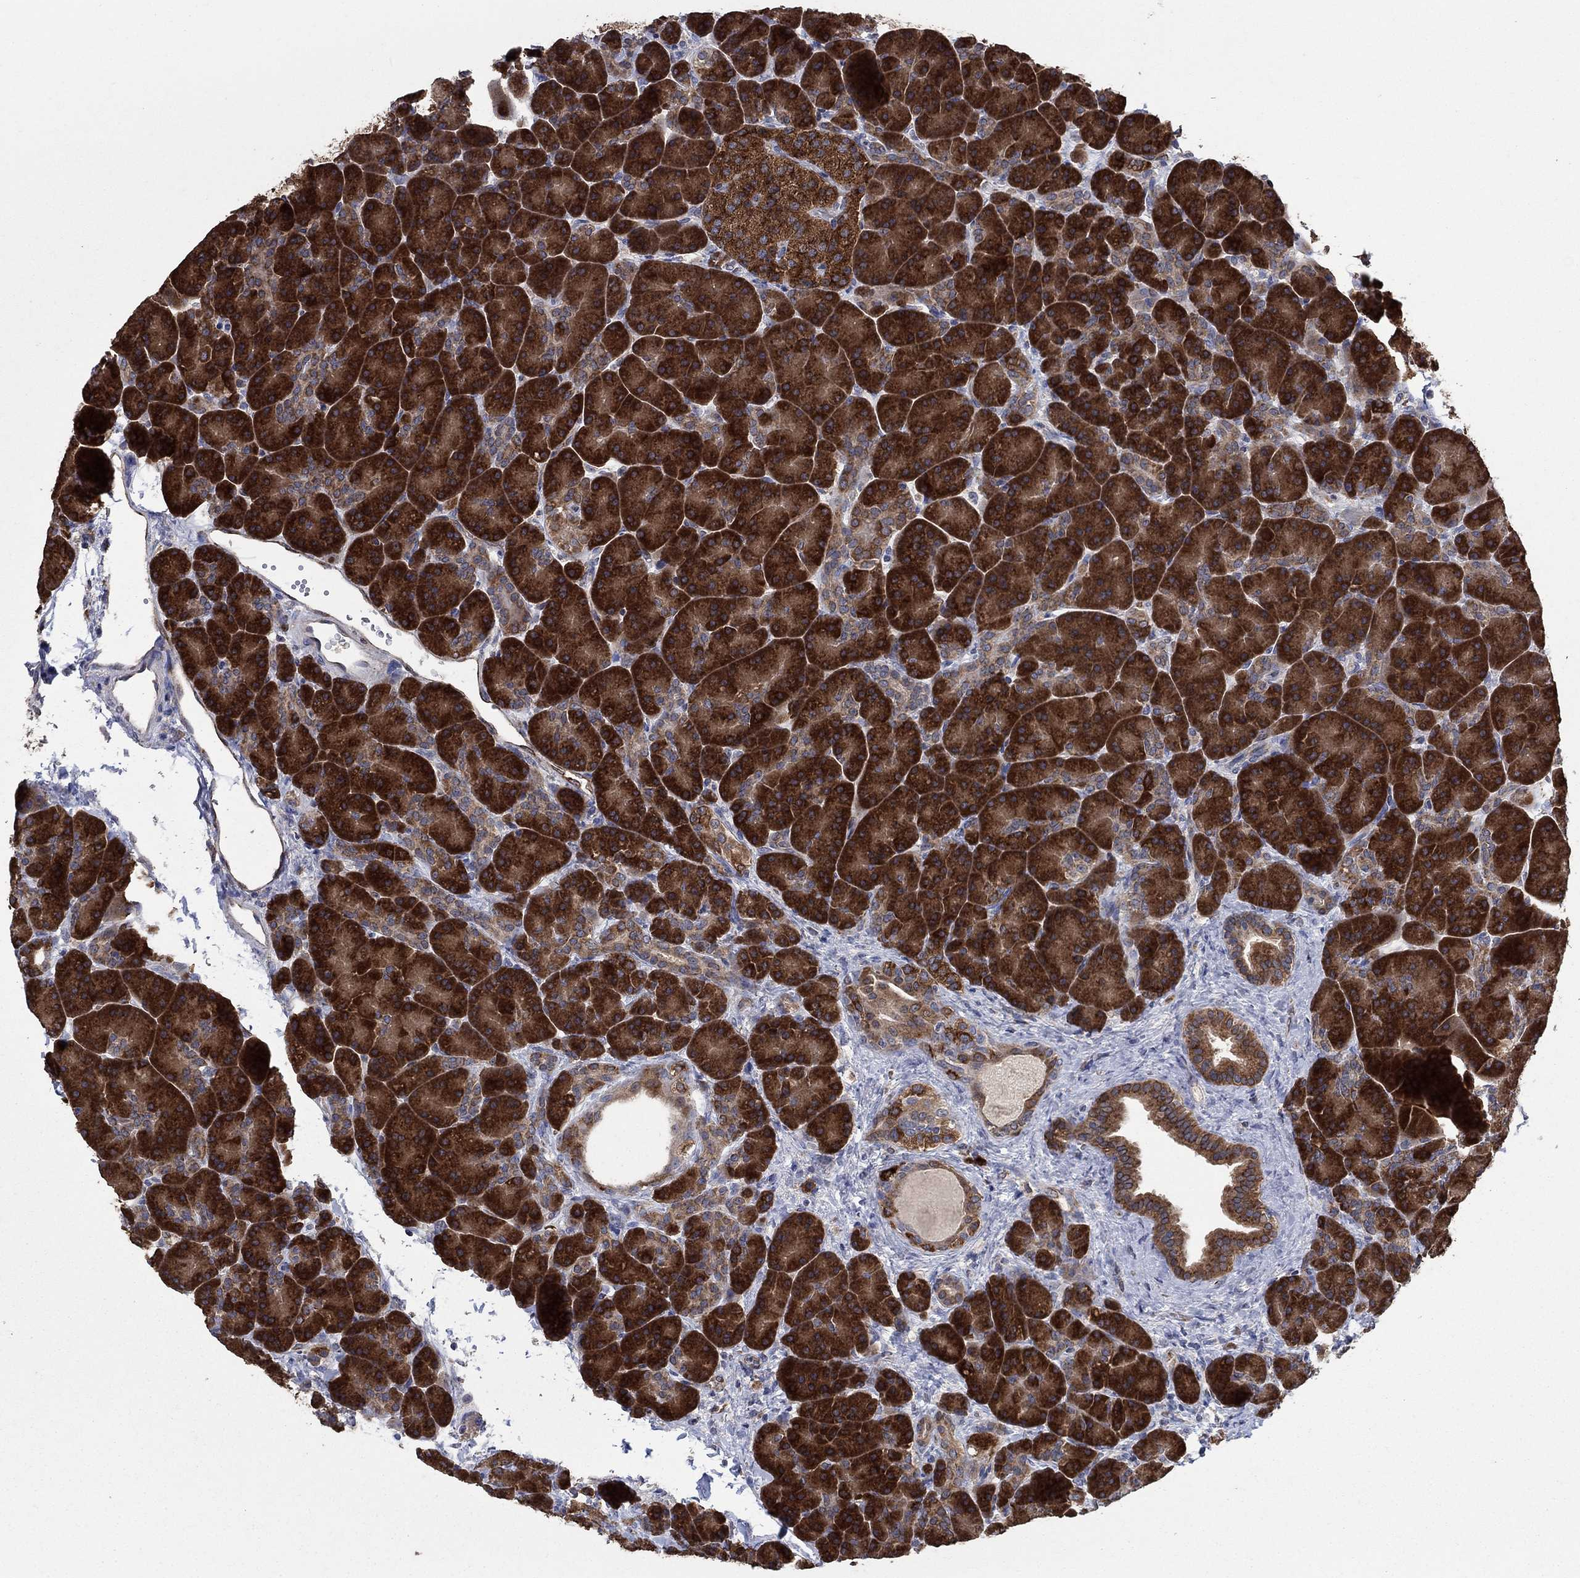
{"staining": {"intensity": "strong", "quantity": ">75%", "location": "cytoplasmic/membranous"}, "tissue": "pancreas", "cell_type": "Exocrine glandular cells", "image_type": "normal", "snomed": [{"axis": "morphology", "description": "Normal tissue, NOS"}, {"axis": "topography", "description": "Pancreas"}], "caption": "This histopathology image displays immunohistochemistry staining of benign human pancreas, with high strong cytoplasmic/membranous staining in approximately >75% of exocrine glandular cells.", "gene": "HID1", "patient": {"sex": "female", "age": 63}}